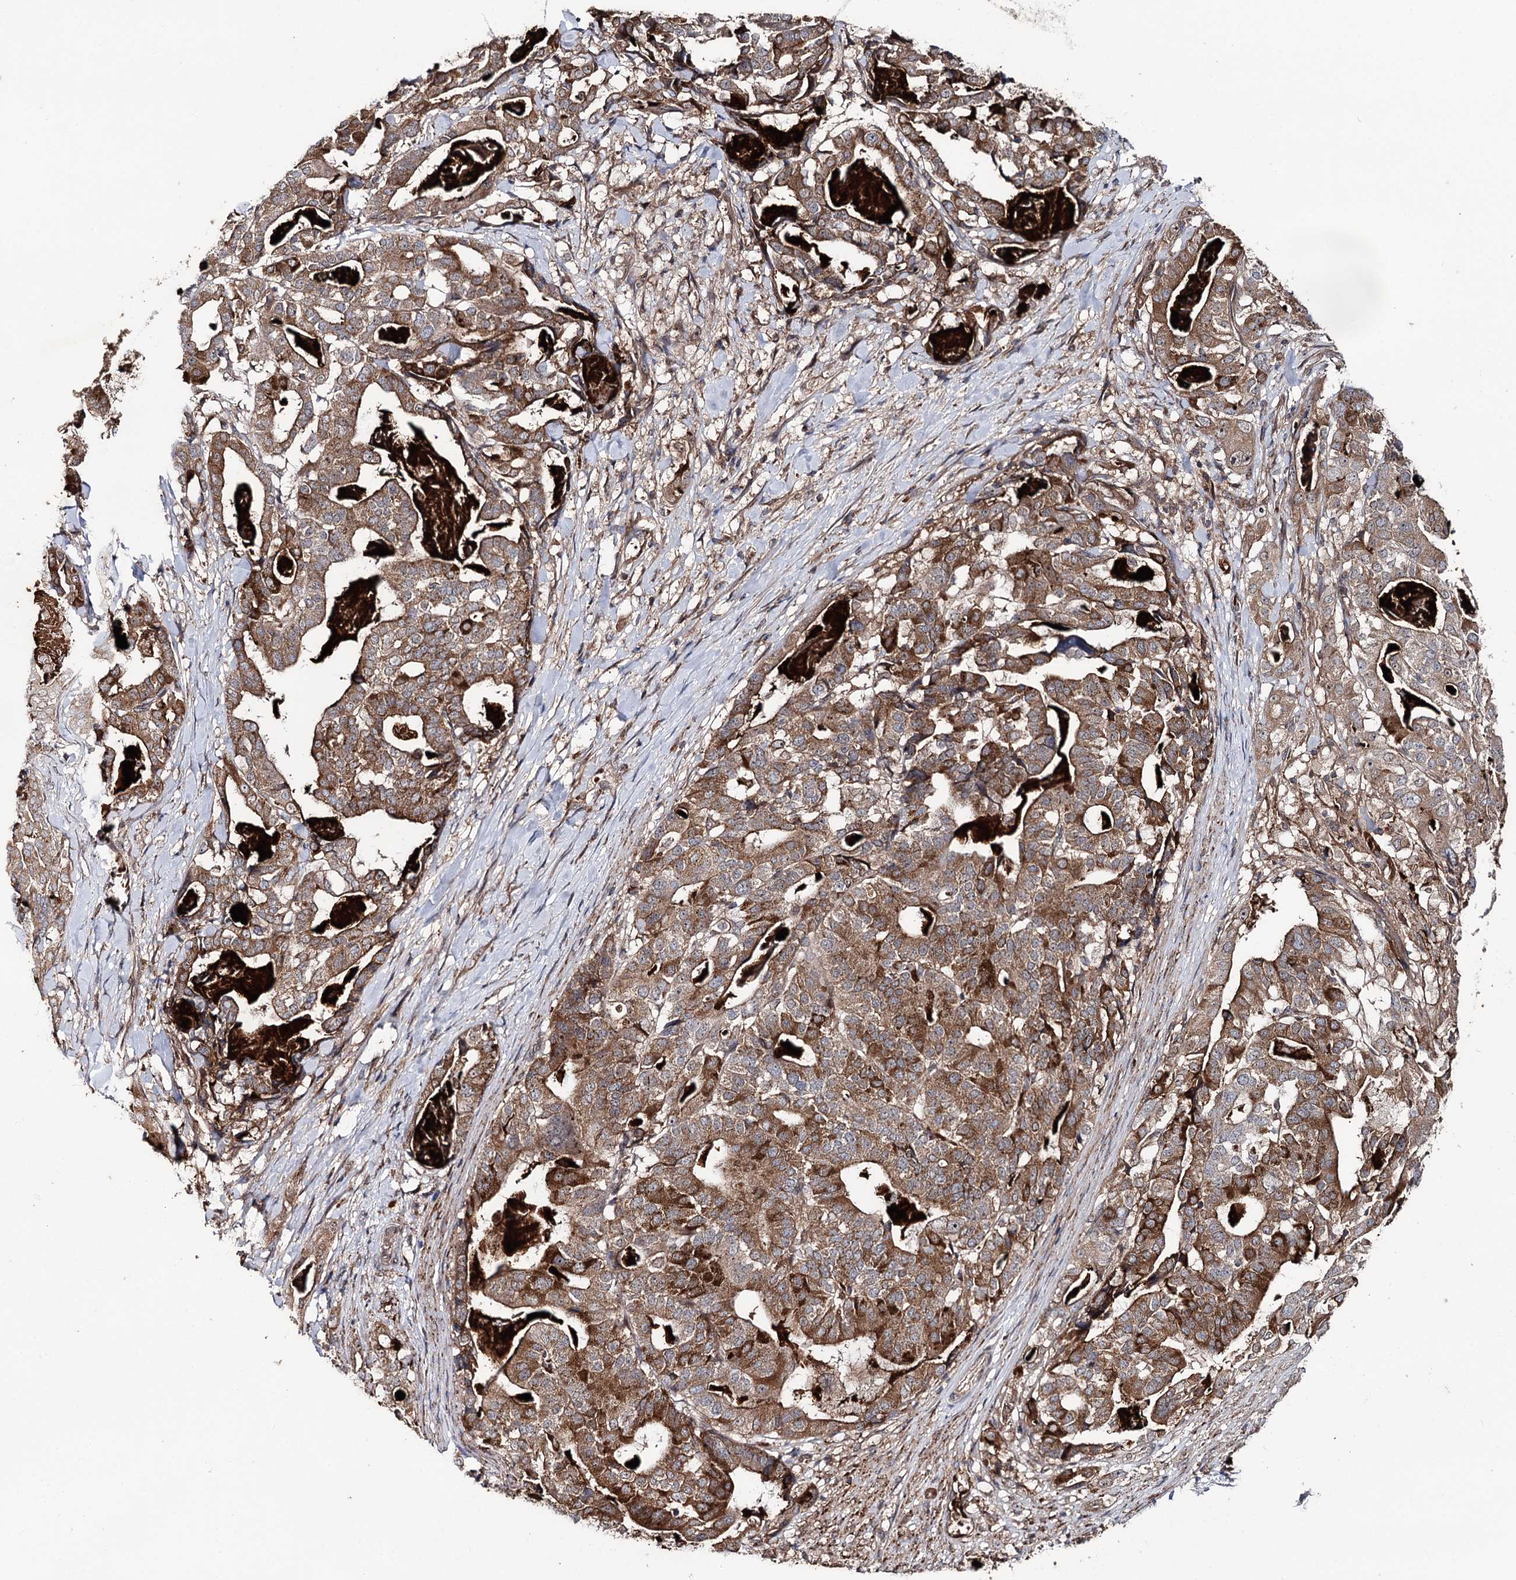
{"staining": {"intensity": "strong", "quantity": "25%-75%", "location": "cytoplasmic/membranous"}, "tissue": "stomach cancer", "cell_type": "Tumor cells", "image_type": "cancer", "snomed": [{"axis": "morphology", "description": "Adenocarcinoma, NOS"}, {"axis": "topography", "description": "Stomach"}], "caption": "High-magnification brightfield microscopy of stomach cancer (adenocarcinoma) stained with DAB (3,3'-diaminobenzidine) (brown) and counterstained with hematoxylin (blue). tumor cells exhibit strong cytoplasmic/membranous expression is identified in about25%-75% of cells. Immunohistochemistry stains the protein of interest in brown and the nuclei are stained blue.", "gene": "MSANTD2", "patient": {"sex": "male", "age": 48}}